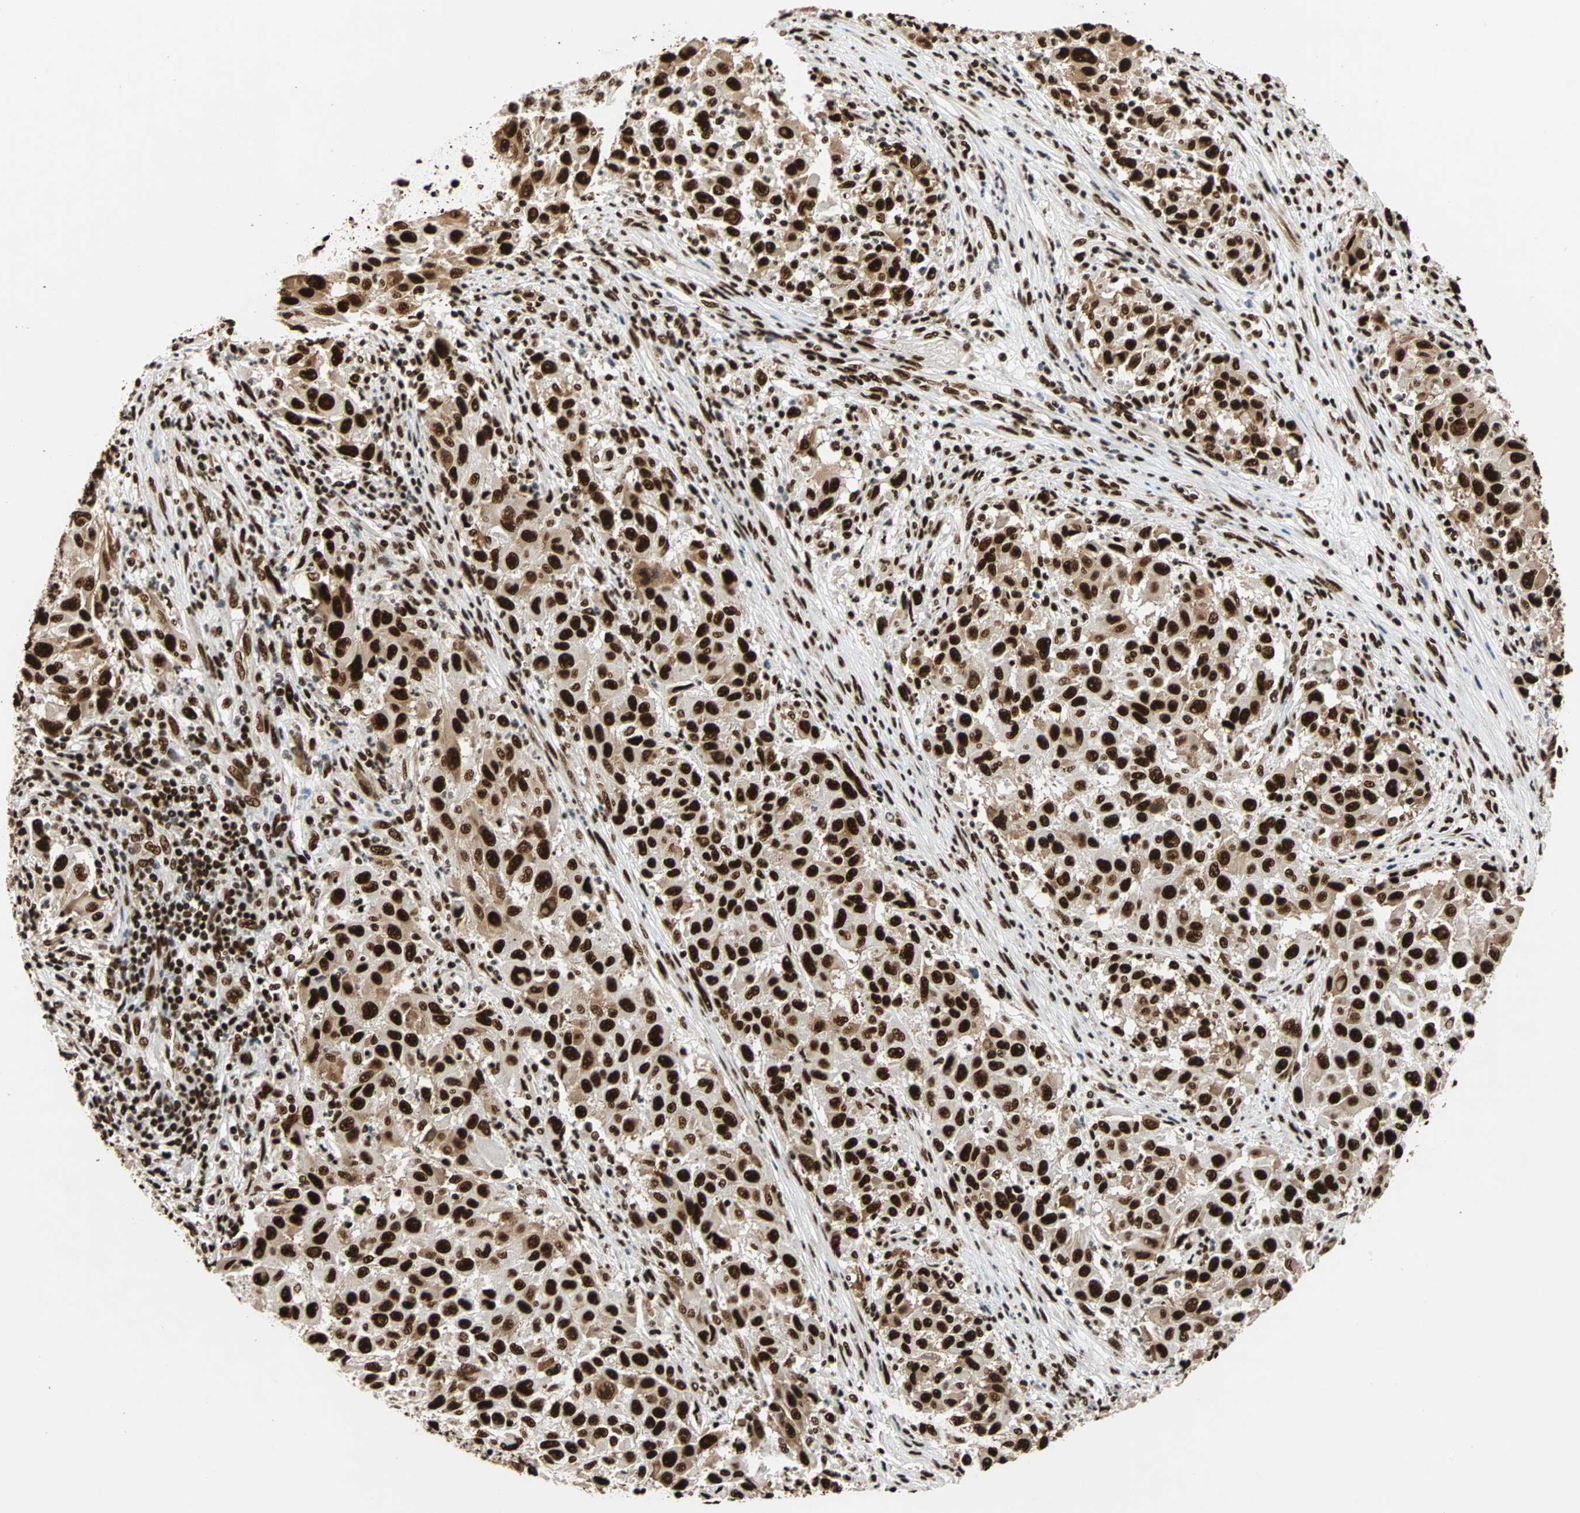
{"staining": {"intensity": "strong", "quantity": ">75%", "location": "nuclear"}, "tissue": "melanoma", "cell_type": "Tumor cells", "image_type": "cancer", "snomed": [{"axis": "morphology", "description": "Malignant melanoma, Metastatic site"}, {"axis": "topography", "description": "Lymph node"}], "caption": "The histopathology image demonstrates a brown stain indicating the presence of a protein in the nuclear of tumor cells in malignant melanoma (metastatic site).", "gene": "ILF2", "patient": {"sex": "male", "age": 61}}